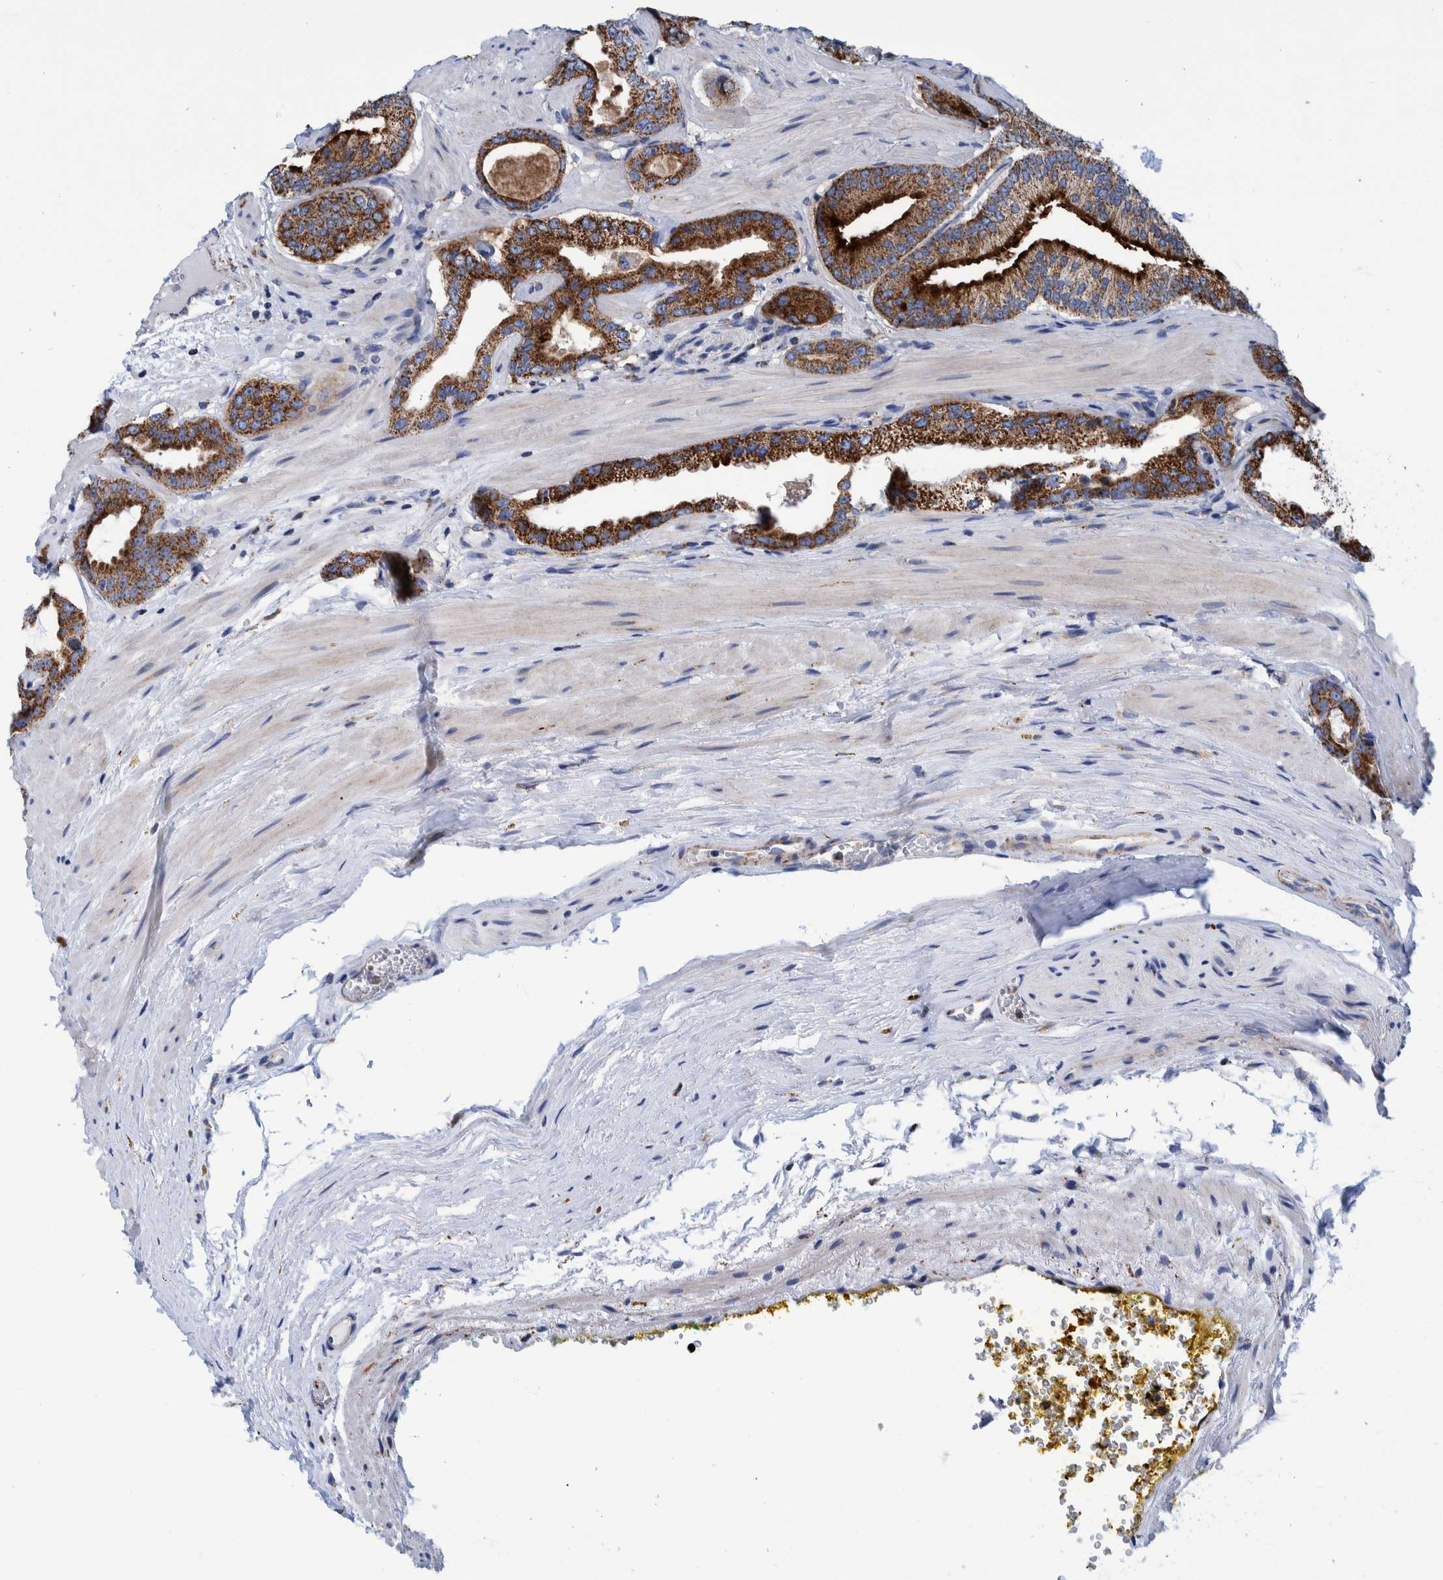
{"staining": {"intensity": "strong", "quantity": ">75%", "location": "cytoplasmic/membranous"}, "tissue": "prostate cancer", "cell_type": "Tumor cells", "image_type": "cancer", "snomed": [{"axis": "morphology", "description": "Adenocarcinoma, Low grade"}, {"axis": "topography", "description": "Prostate"}], "caption": "A brown stain labels strong cytoplasmic/membranous staining of a protein in prostate adenocarcinoma (low-grade) tumor cells.", "gene": "BZW2", "patient": {"sex": "male", "age": 51}}